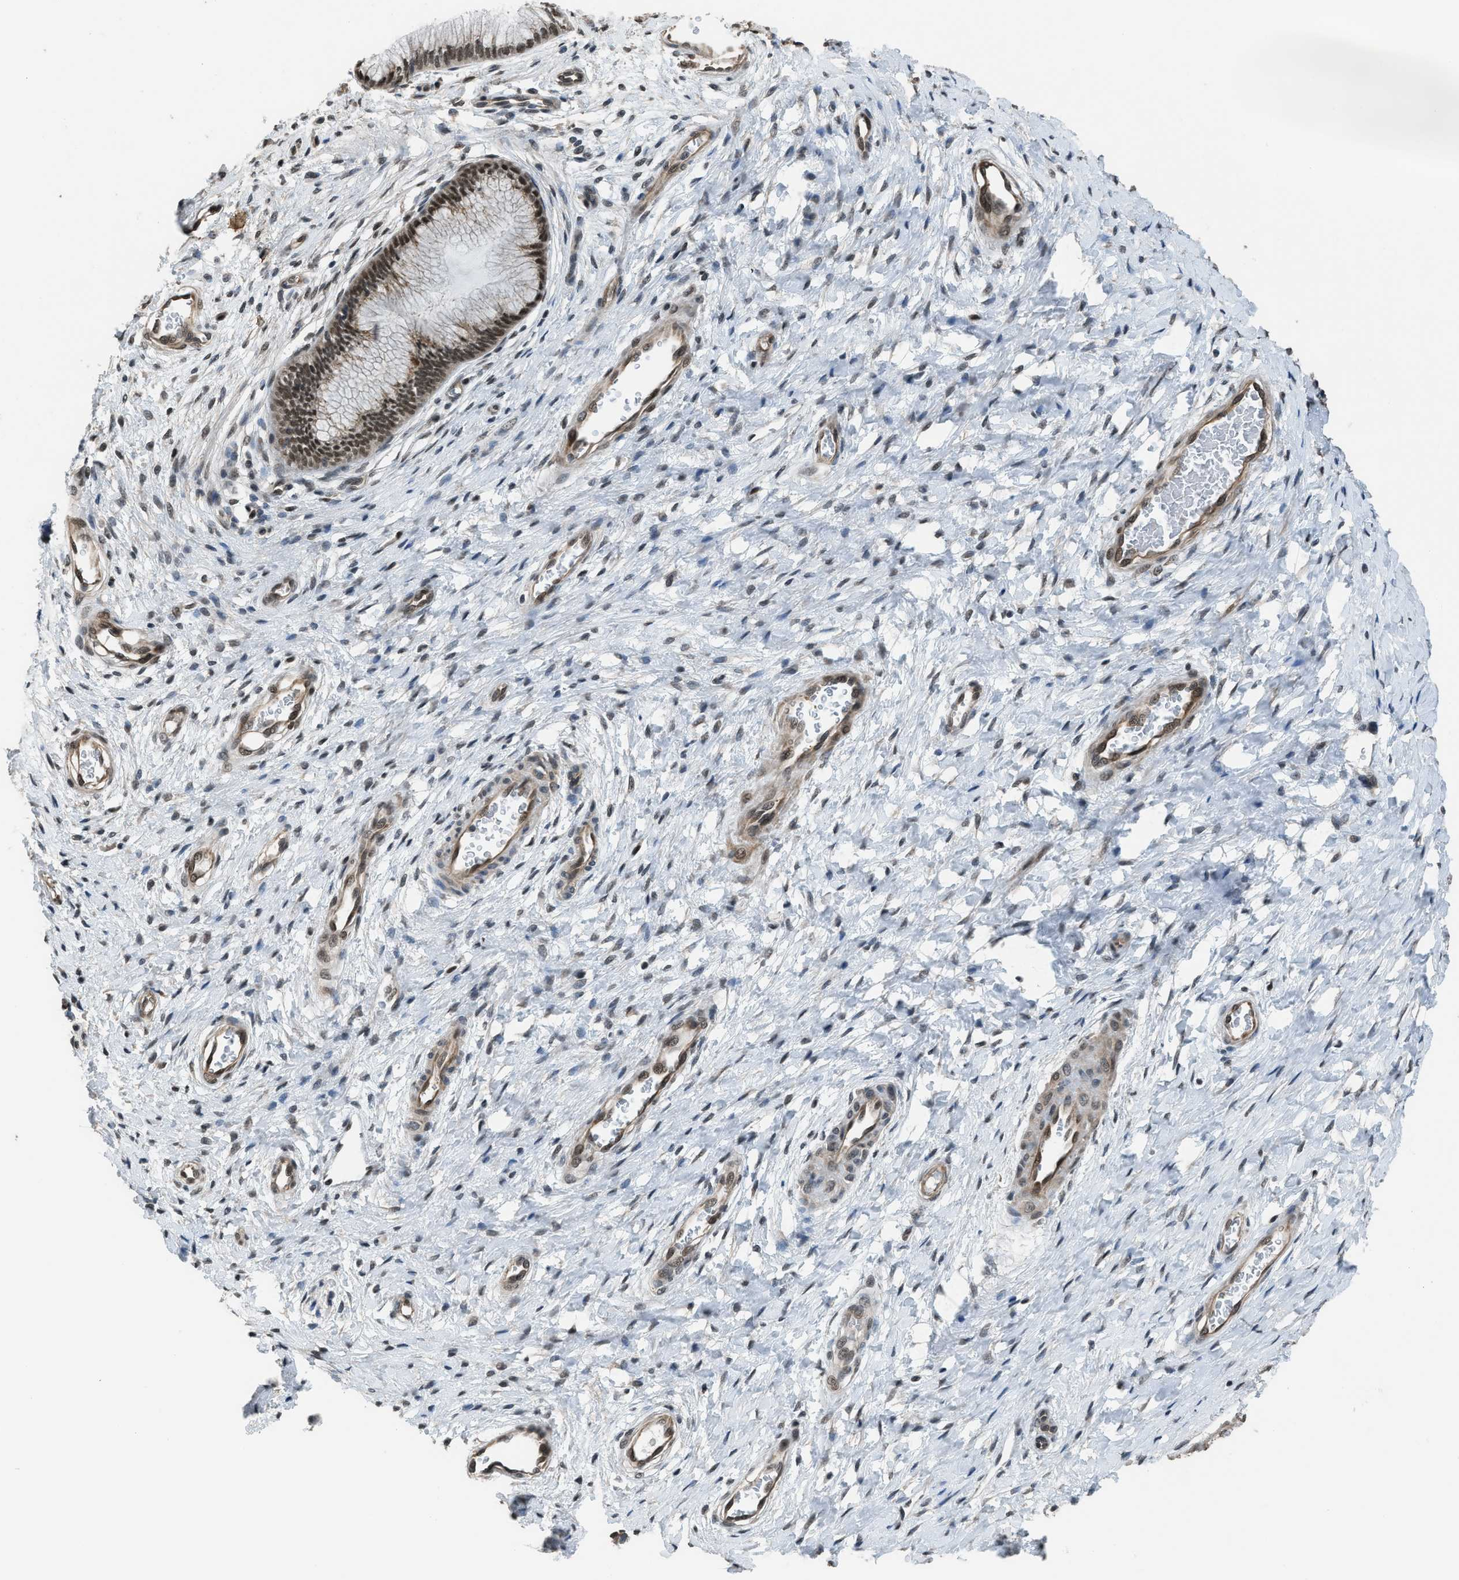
{"staining": {"intensity": "moderate", "quantity": ">75%", "location": "nuclear"}, "tissue": "cervix", "cell_type": "Glandular cells", "image_type": "normal", "snomed": [{"axis": "morphology", "description": "Normal tissue, NOS"}, {"axis": "topography", "description": "Cervix"}], "caption": "Benign cervix shows moderate nuclear staining in about >75% of glandular cells, visualized by immunohistochemistry.", "gene": "KPNA6", "patient": {"sex": "female", "age": 55}}